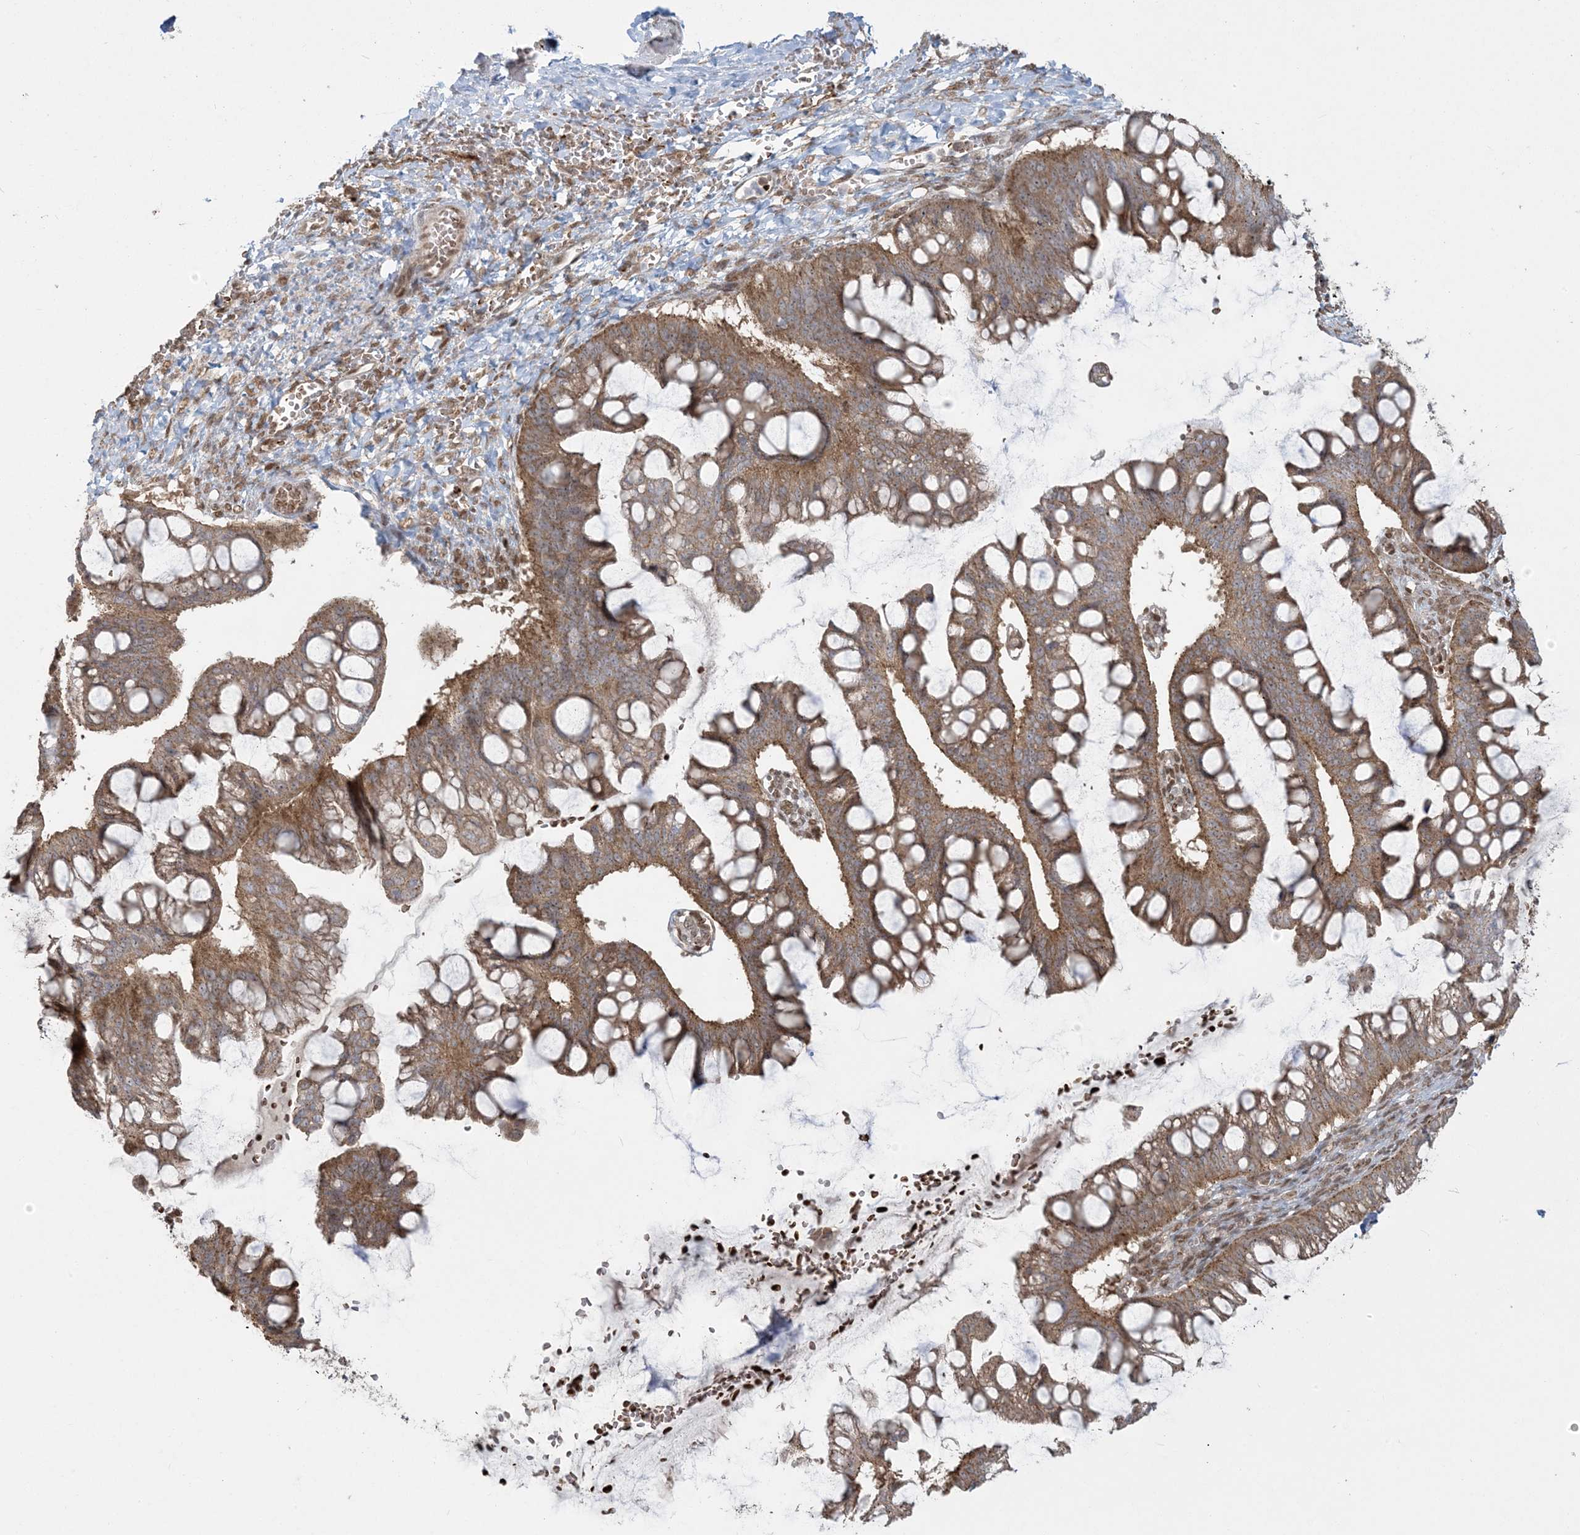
{"staining": {"intensity": "moderate", "quantity": ">75%", "location": "cytoplasmic/membranous"}, "tissue": "ovarian cancer", "cell_type": "Tumor cells", "image_type": "cancer", "snomed": [{"axis": "morphology", "description": "Cystadenocarcinoma, mucinous, NOS"}, {"axis": "topography", "description": "Ovary"}], "caption": "DAB immunohistochemical staining of mucinous cystadenocarcinoma (ovarian) demonstrates moderate cytoplasmic/membranous protein expression in approximately >75% of tumor cells.", "gene": "ABCF3", "patient": {"sex": "female", "age": 73}}